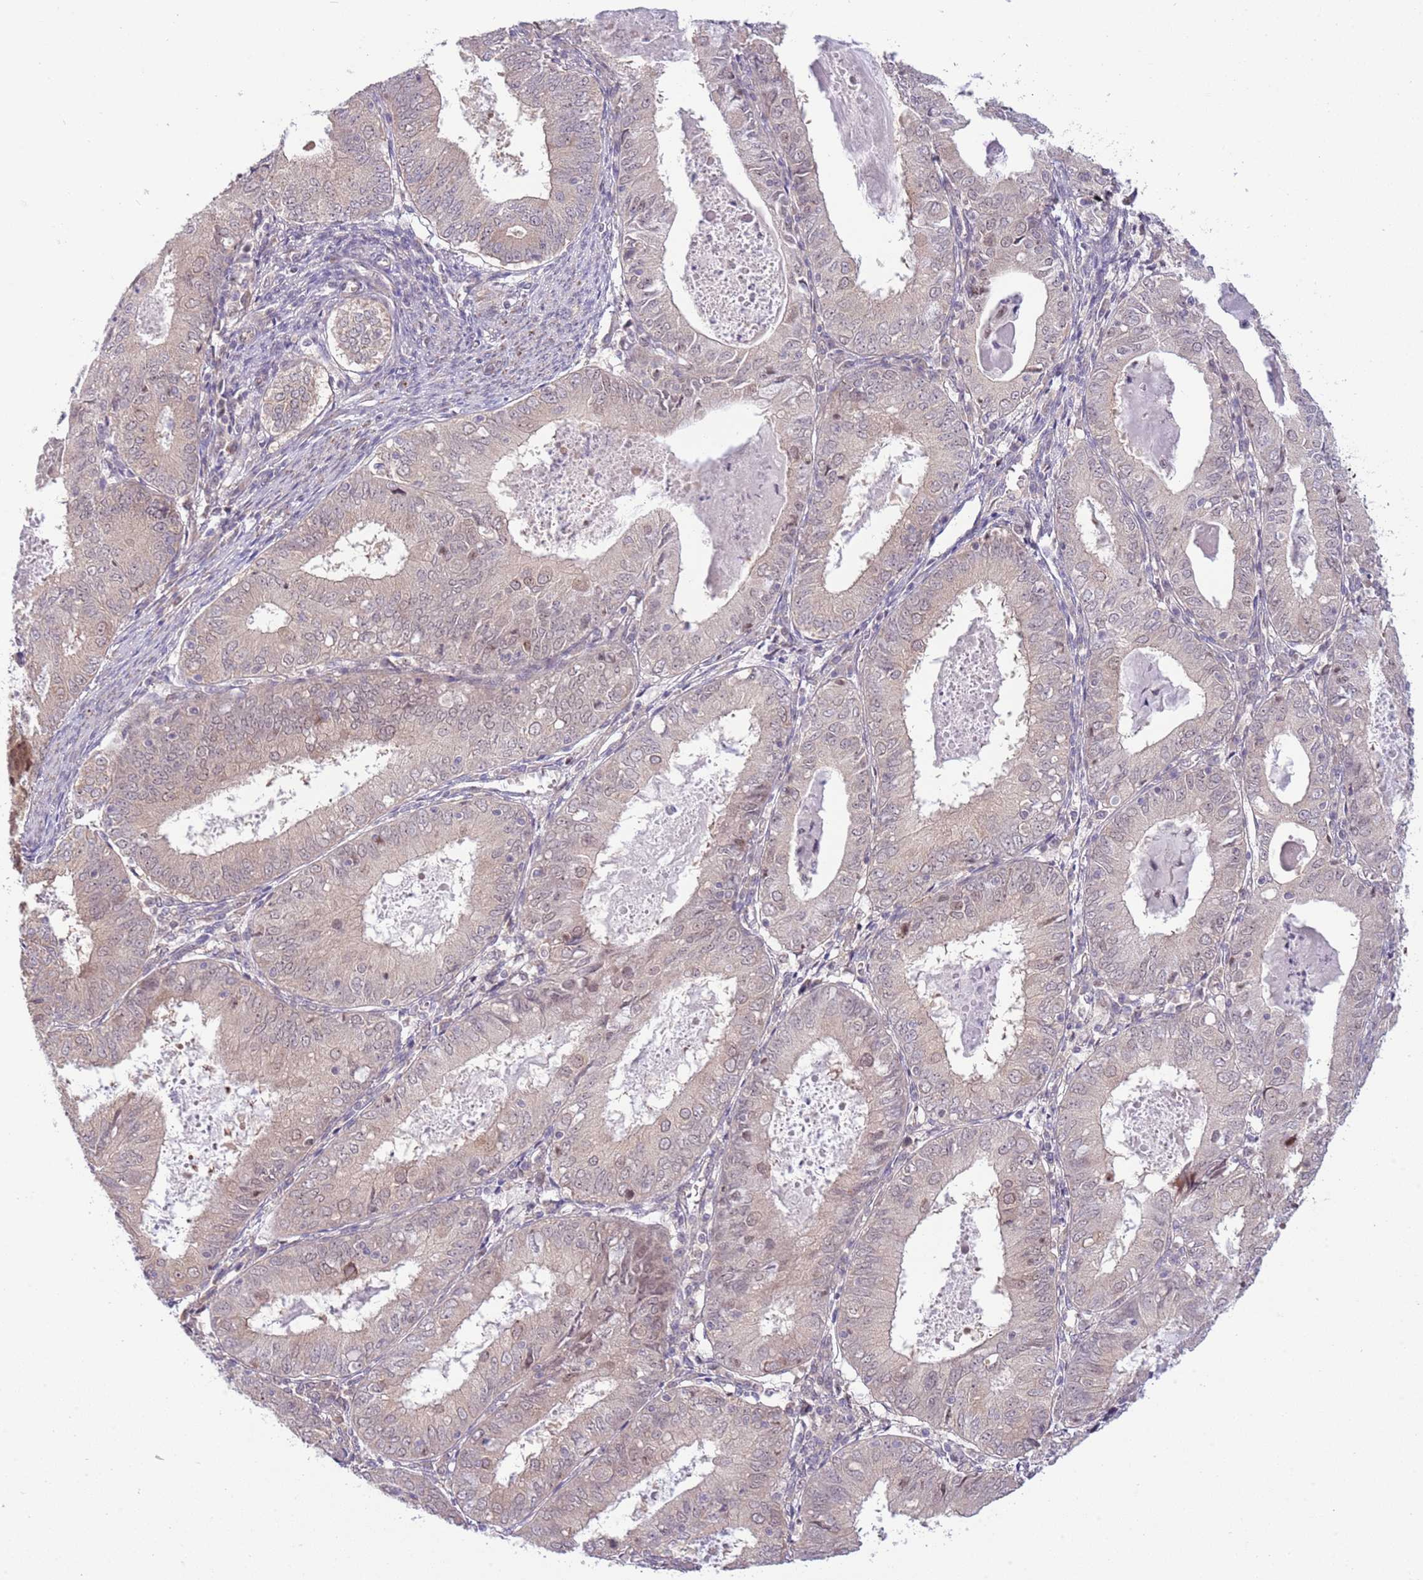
{"staining": {"intensity": "weak", "quantity": "<25%", "location": "cytoplasmic/membranous"}, "tissue": "endometrial cancer", "cell_type": "Tumor cells", "image_type": "cancer", "snomed": [{"axis": "morphology", "description": "Adenocarcinoma, NOS"}, {"axis": "topography", "description": "Endometrium"}], "caption": "High power microscopy image of an IHC photomicrograph of endometrial adenocarcinoma, revealing no significant expression in tumor cells.", "gene": "CHD1", "patient": {"sex": "female", "age": 57}}